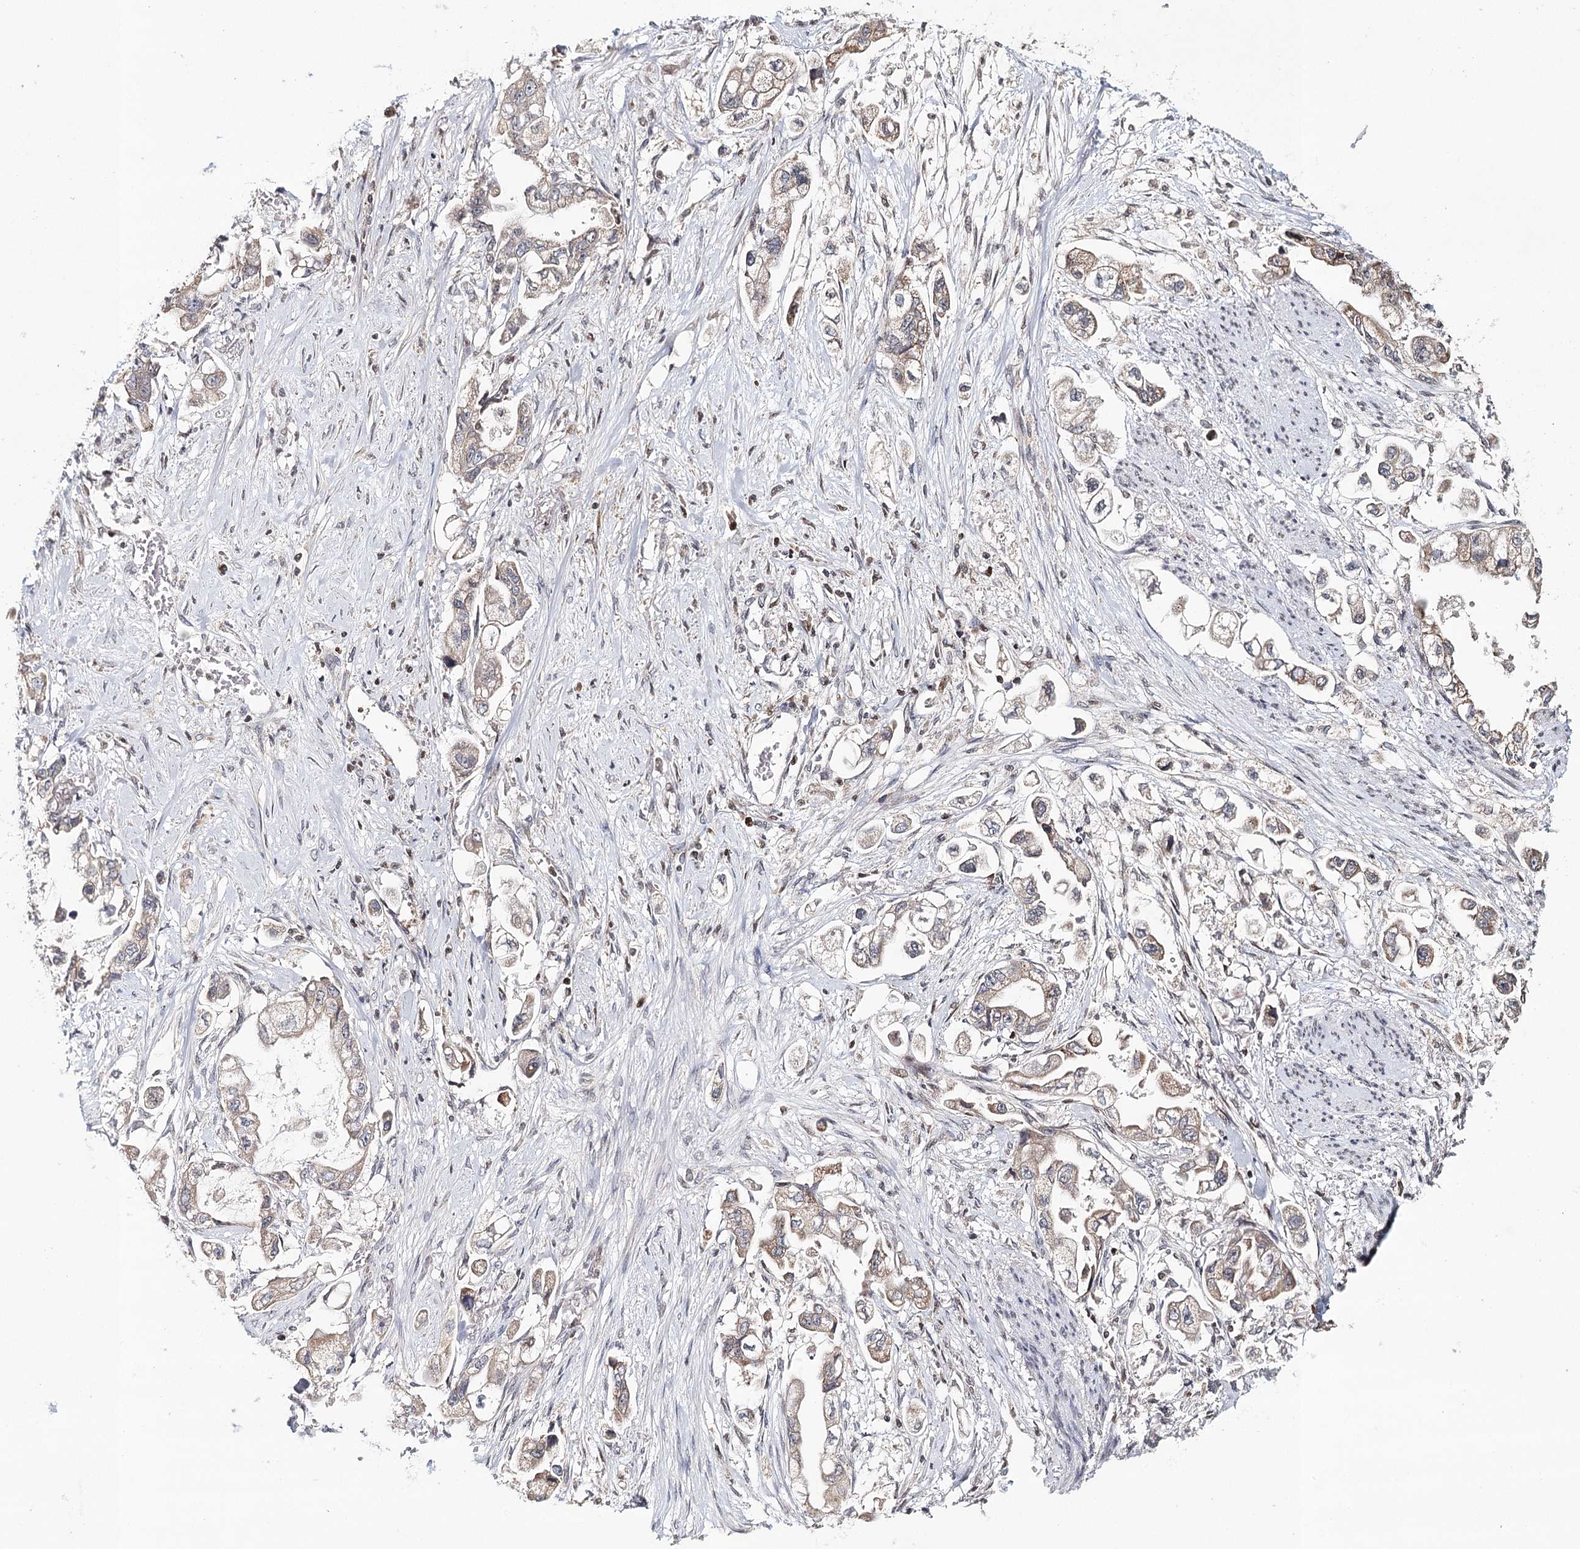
{"staining": {"intensity": "weak", "quantity": ">75%", "location": "cytoplasmic/membranous"}, "tissue": "stomach cancer", "cell_type": "Tumor cells", "image_type": "cancer", "snomed": [{"axis": "morphology", "description": "Adenocarcinoma, NOS"}, {"axis": "topography", "description": "Stomach"}], "caption": "Stomach cancer (adenocarcinoma) stained with DAB (3,3'-diaminobenzidine) immunohistochemistry exhibits low levels of weak cytoplasmic/membranous positivity in approximately >75% of tumor cells. The protein of interest is stained brown, and the nuclei are stained in blue (DAB (3,3'-diaminobenzidine) IHC with brightfield microscopy, high magnification).", "gene": "ICOS", "patient": {"sex": "male", "age": 62}}